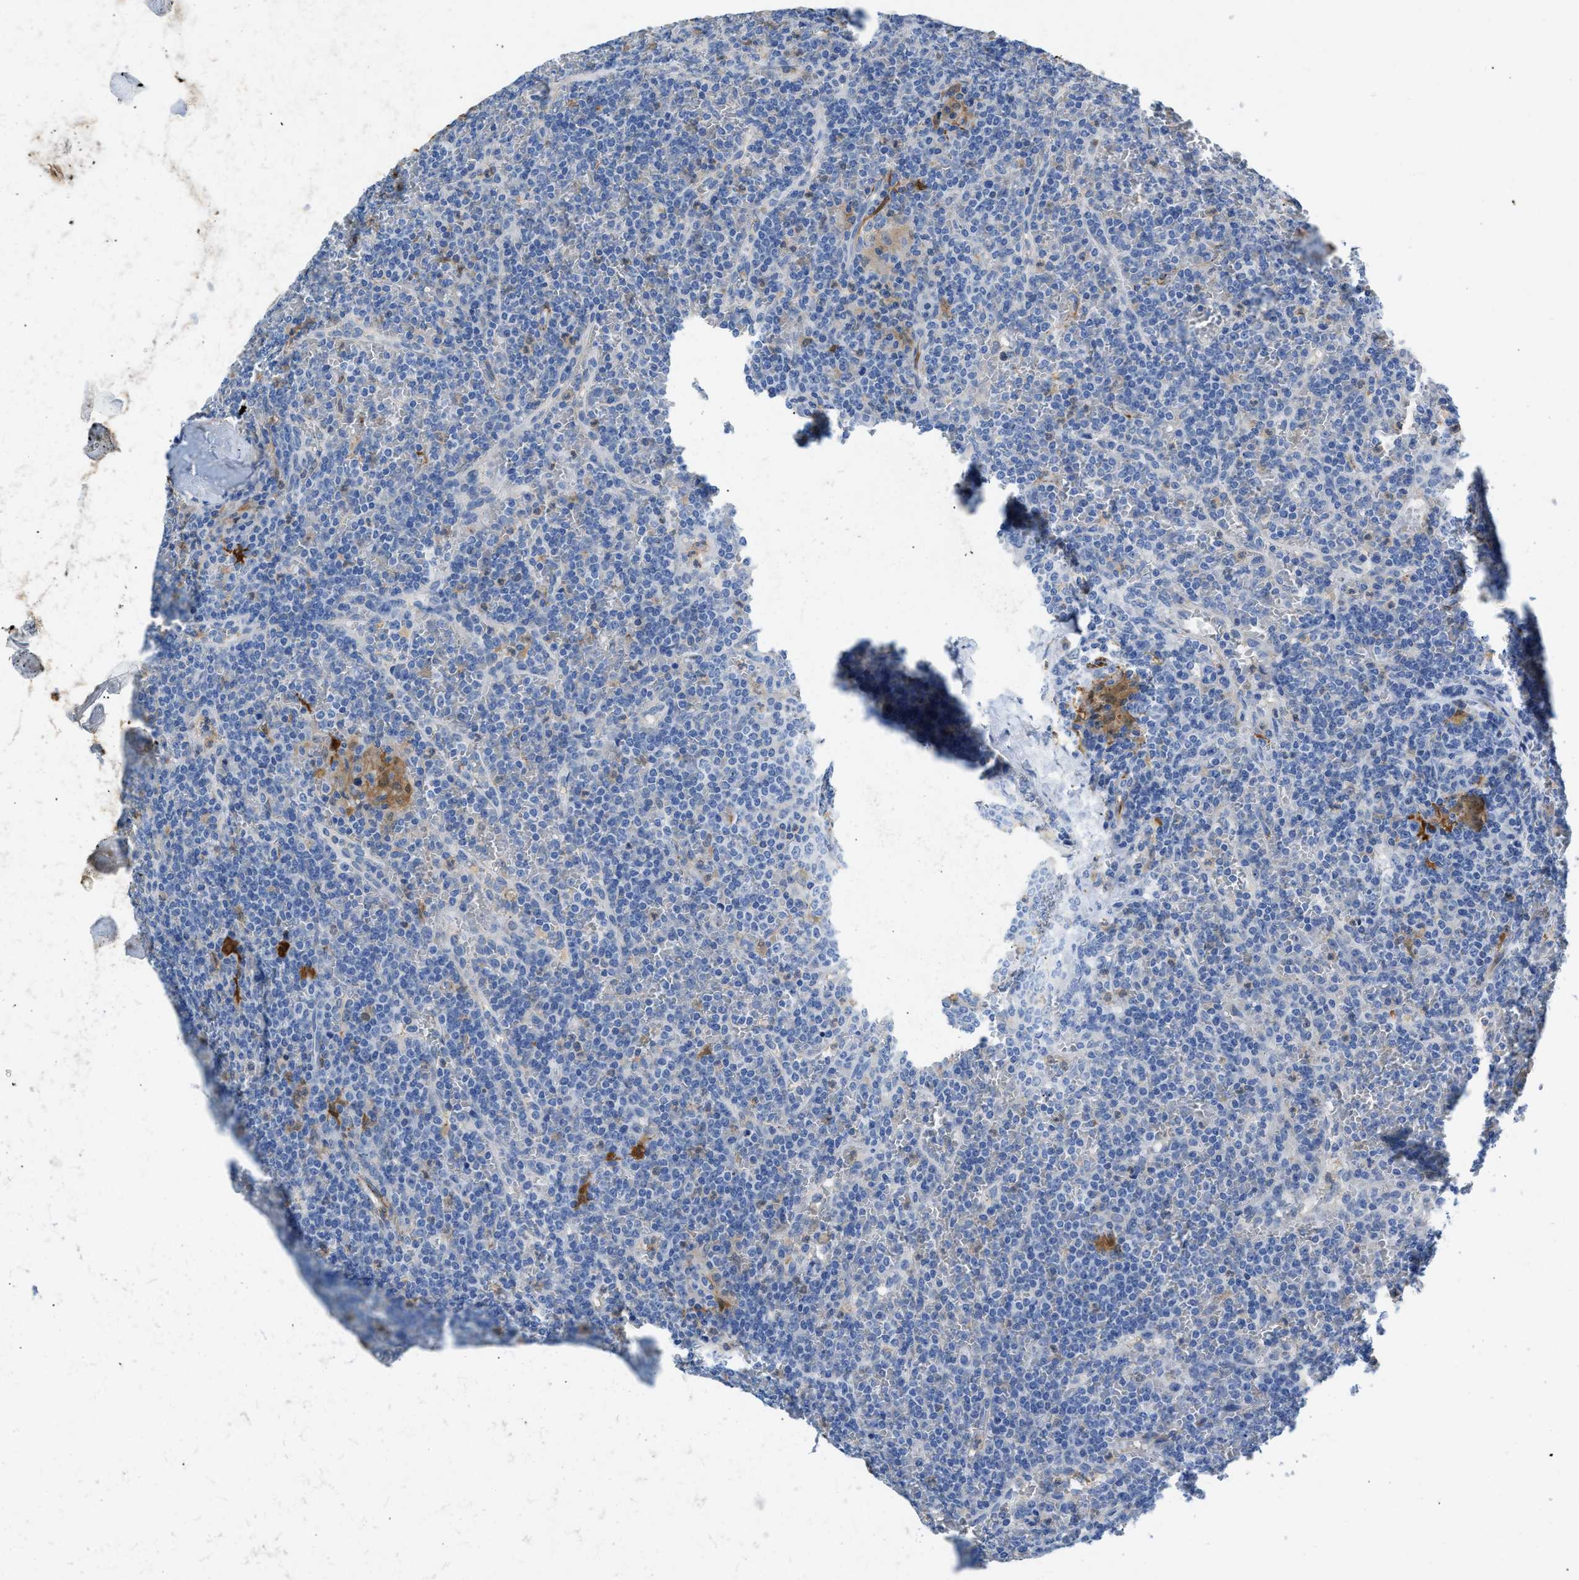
{"staining": {"intensity": "negative", "quantity": "none", "location": "none"}, "tissue": "lymphoma", "cell_type": "Tumor cells", "image_type": "cancer", "snomed": [{"axis": "morphology", "description": "Malignant lymphoma, non-Hodgkin's type, Low grade"}, {"axis": "topography", "description": "Spleen"}], "caption": "The image shows no significant staining in tumor cells of low-grade malignant lymphoma, non-Hodgkin's type. (Immunohistochemistry (ihc), brightfield microscopy, high magnification).", "gene": "SPEG", "patient": {"sex": "female", "age": 19}}